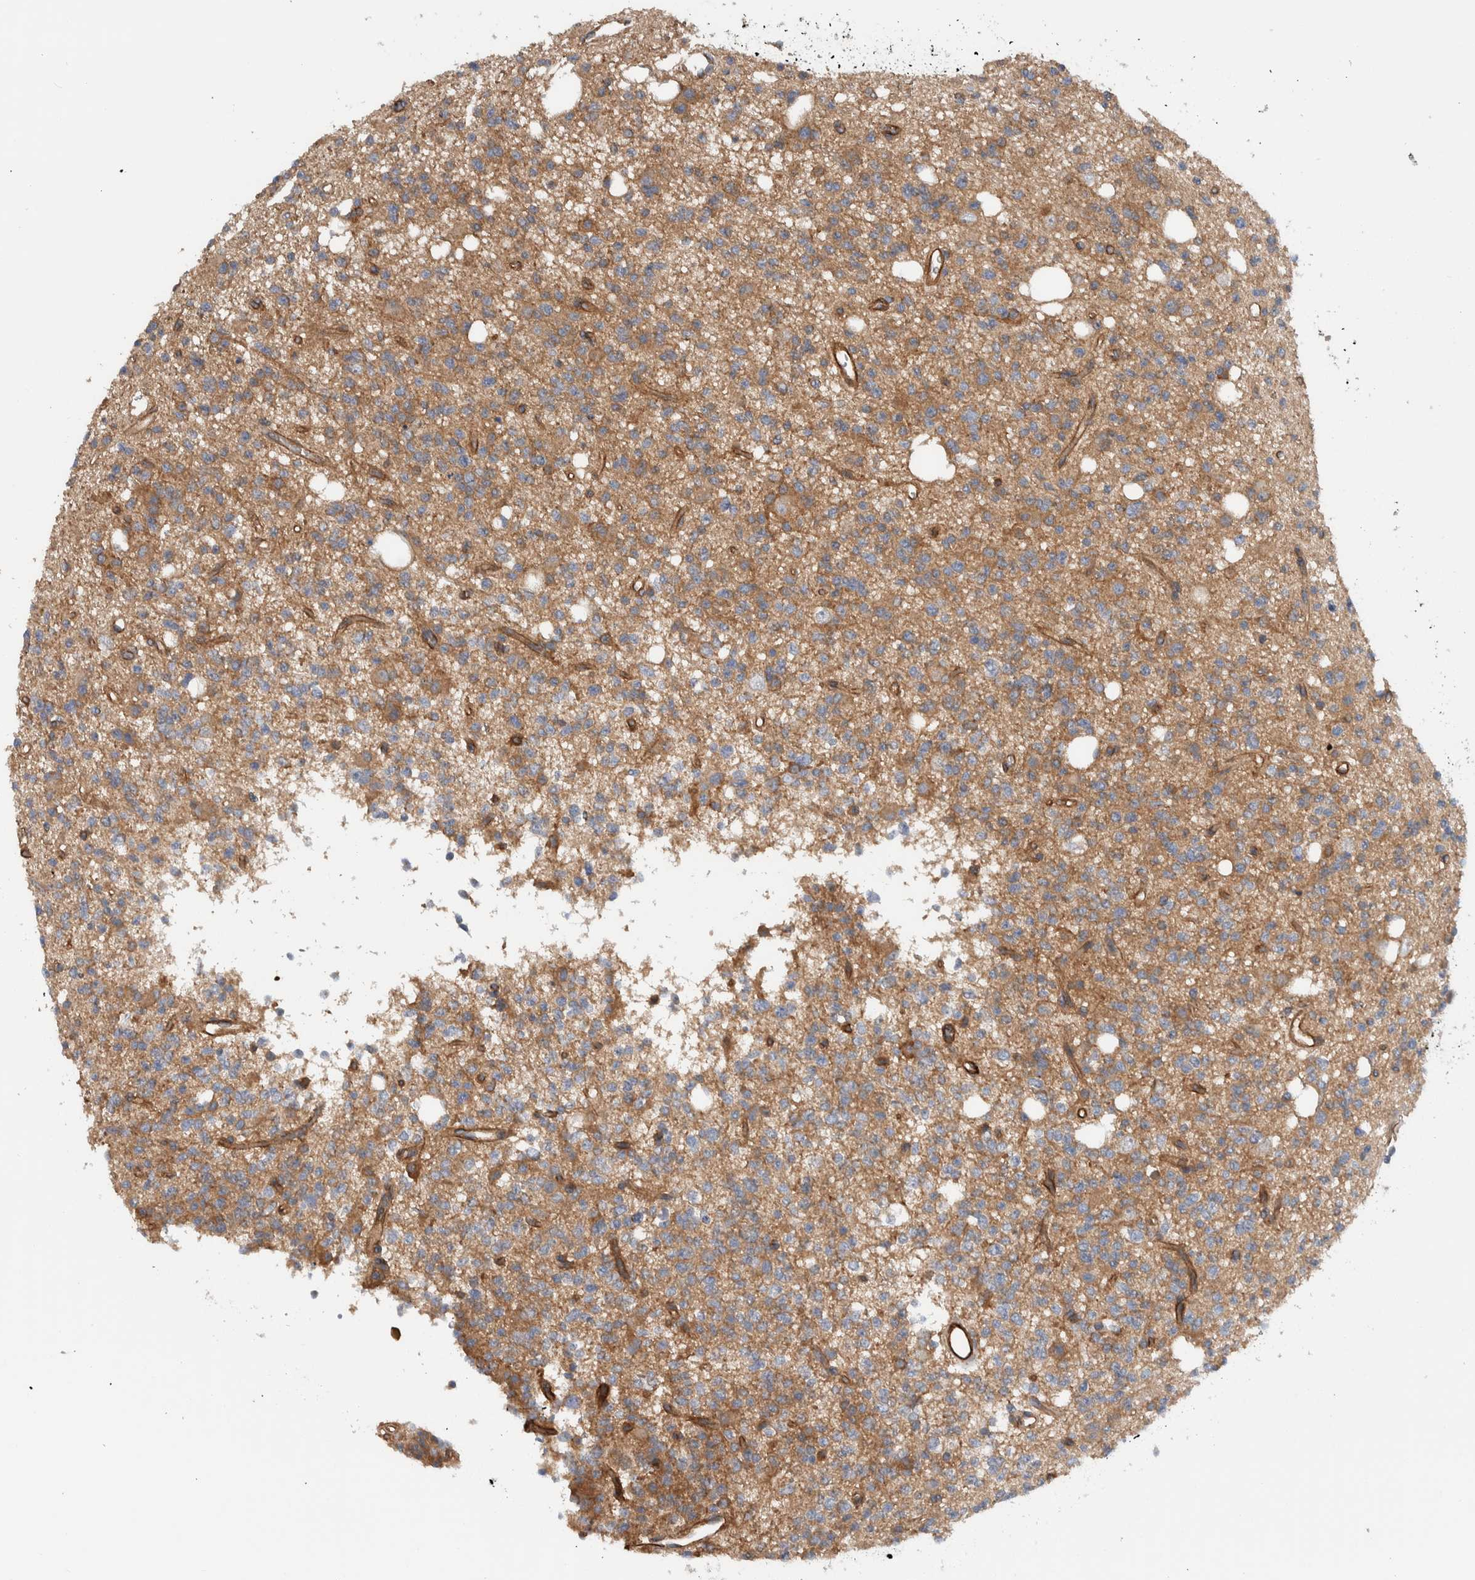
{"staining": {"intensity": "moderate", "quantity": ">75%", "location": "cytoplasmic/membranous"}, "tissue": "glioma", "cell_type": "Tumor cells", "image_type": "cancer", "snomed": [{"axis": "morphology", "description": "Glioma, malignant, High grade"}, {"axis": "topography", "description": "Brain"}], "caption": "About >75% of tumor cells in human malignant high-grade glioma display moderate cytoplasmic/membranous protein positivity as visualized by brown immunohistochemical staining.", "gene": "MPRIP", "patient": {"sex": "female", "age": 62}}